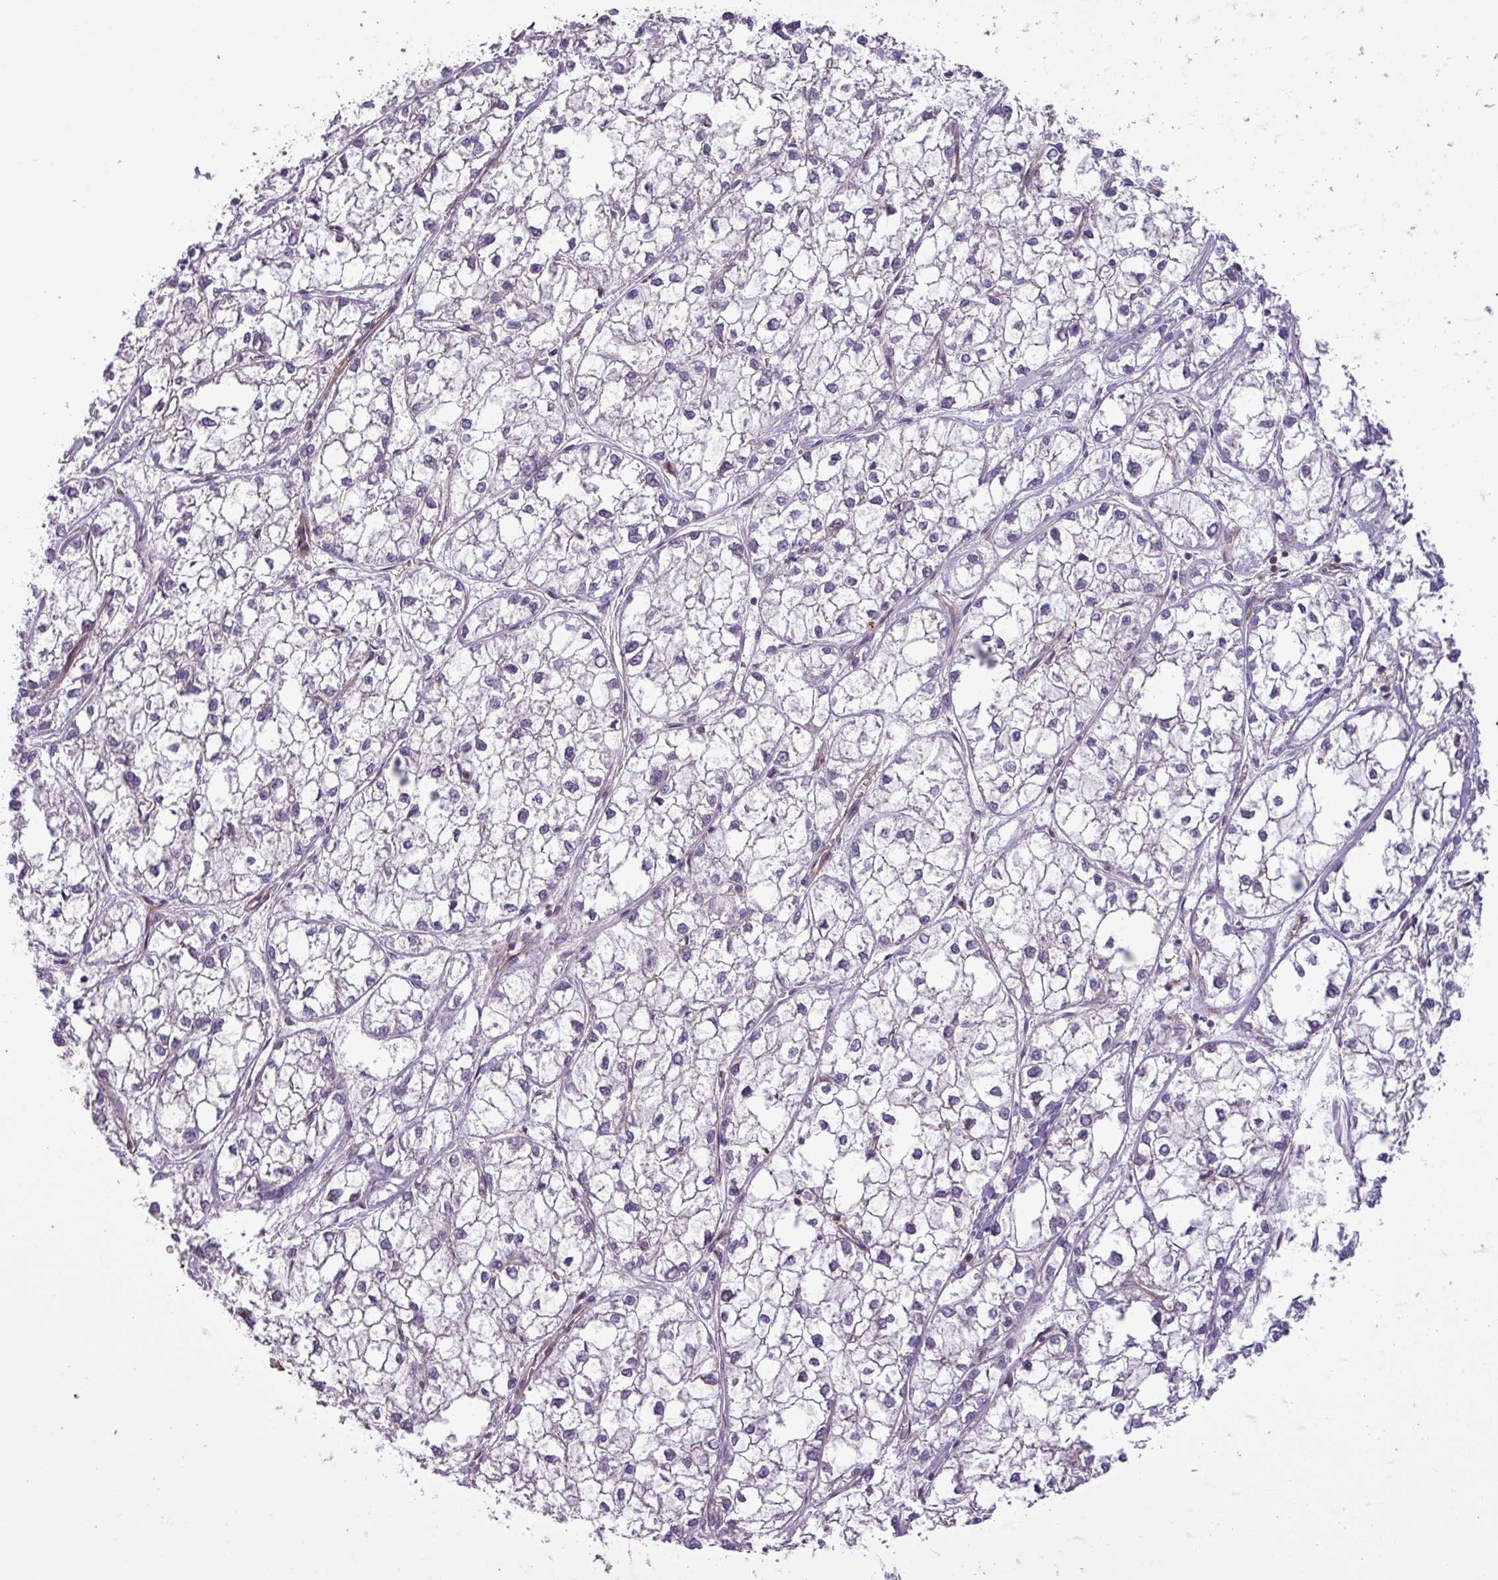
{"staining": {"intensity": "negative", "quantity": "none", "location": "none"}, "tissue": "liver cancer", "cell_type": "Tumor cells", "image_type": "cancer", "snomed": [{"axis": "morphology", "description": "Carcinoma, Hepatocellular, NOS"}, {"axis": "topography", "description": "Liver"}], "caption": "Tumor cells show no significant positivity in hepatocellular carcinoma (liver).", "gene": "CNTRL", "patient": {"sex": "female", "age": 43}}